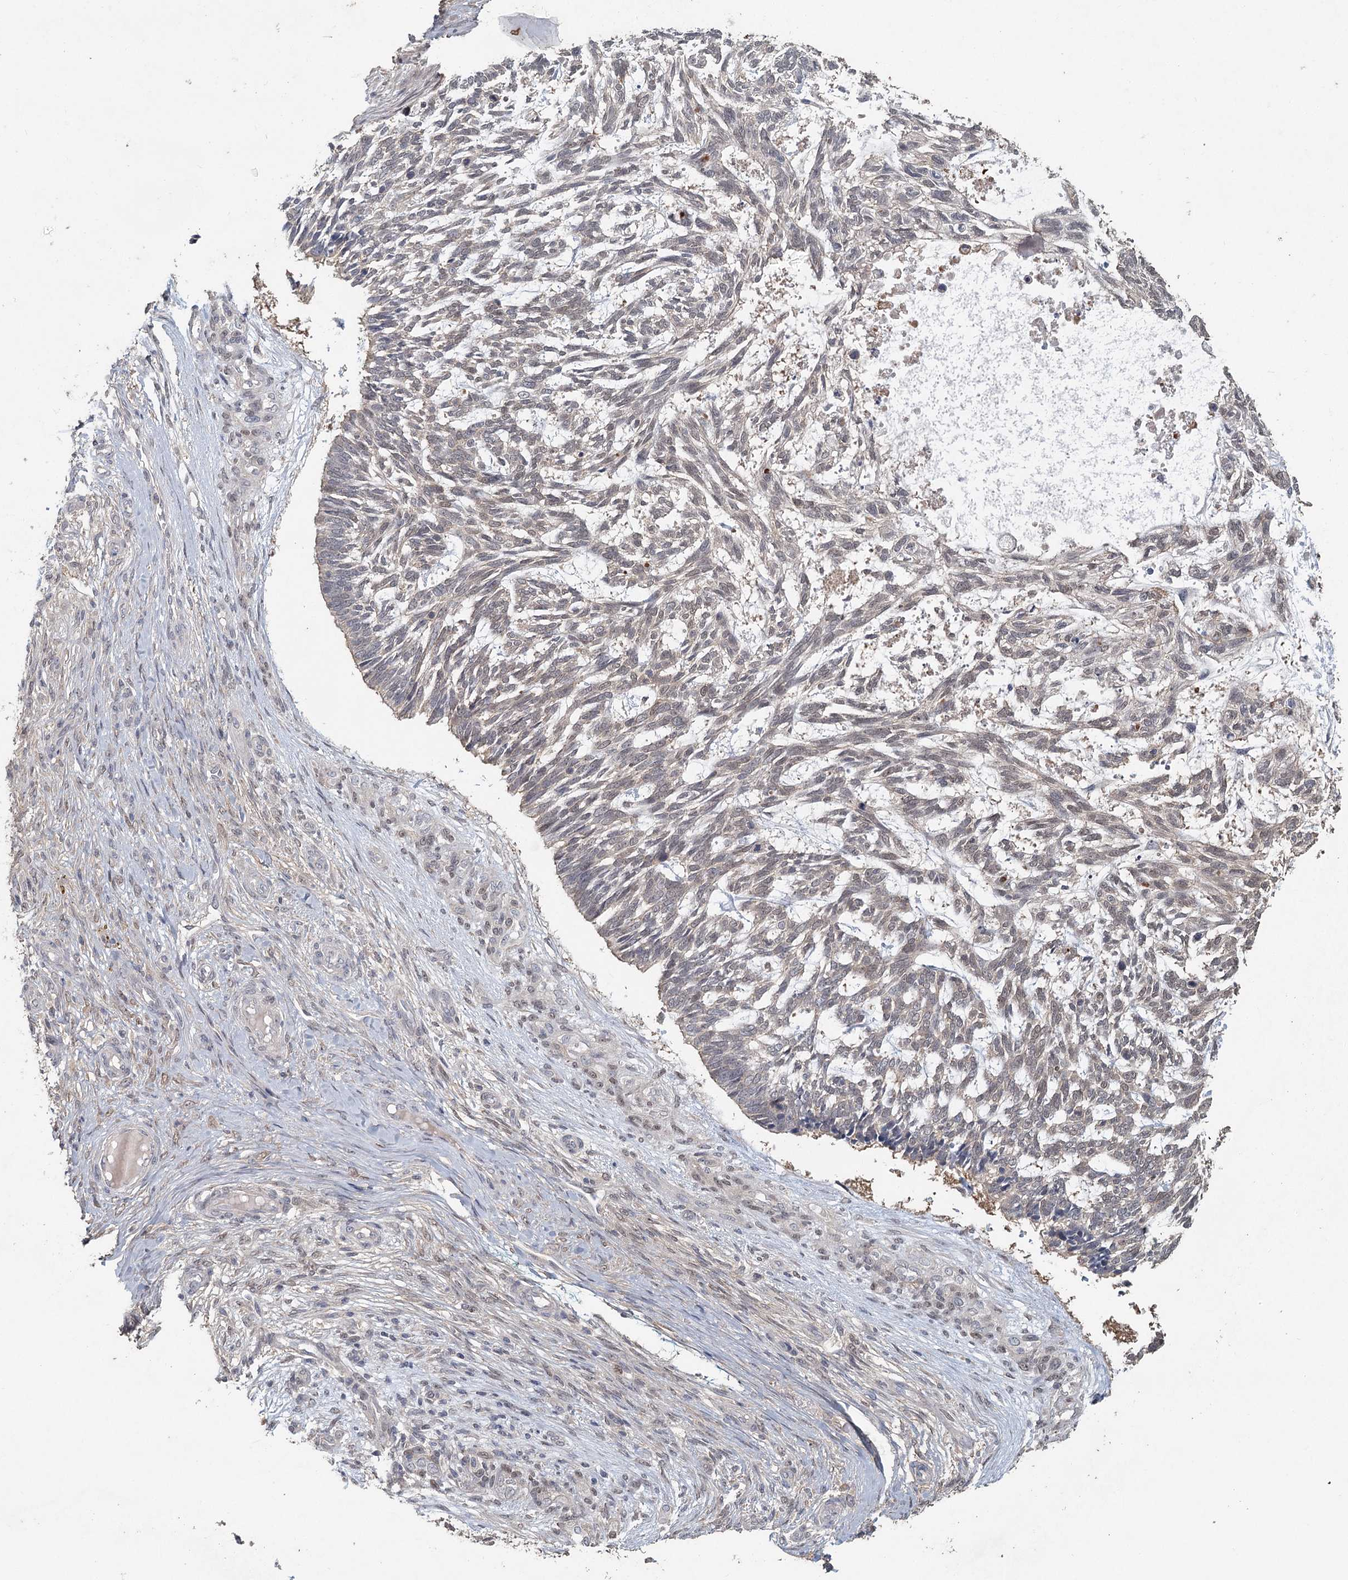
{"staining": {"intensity": "weak", "quantity": "25%-75%", "location": "nuclear"}, "tissue": "skin cancer", "cell_type": "Tumor cells", "image_type": "cancer", "snomed": [{"axis": "morphology", "description": "Basal cell carcinoma"}, {"axis": "topography", "description": "Skin"}], "caption": "Tumor cells show low levels of weak nuclear positivity in about 25%-75% of cells in skin basal cell carcinoma.", "gene": "ADK", "patient": {"sex": "male", "age": 88}}